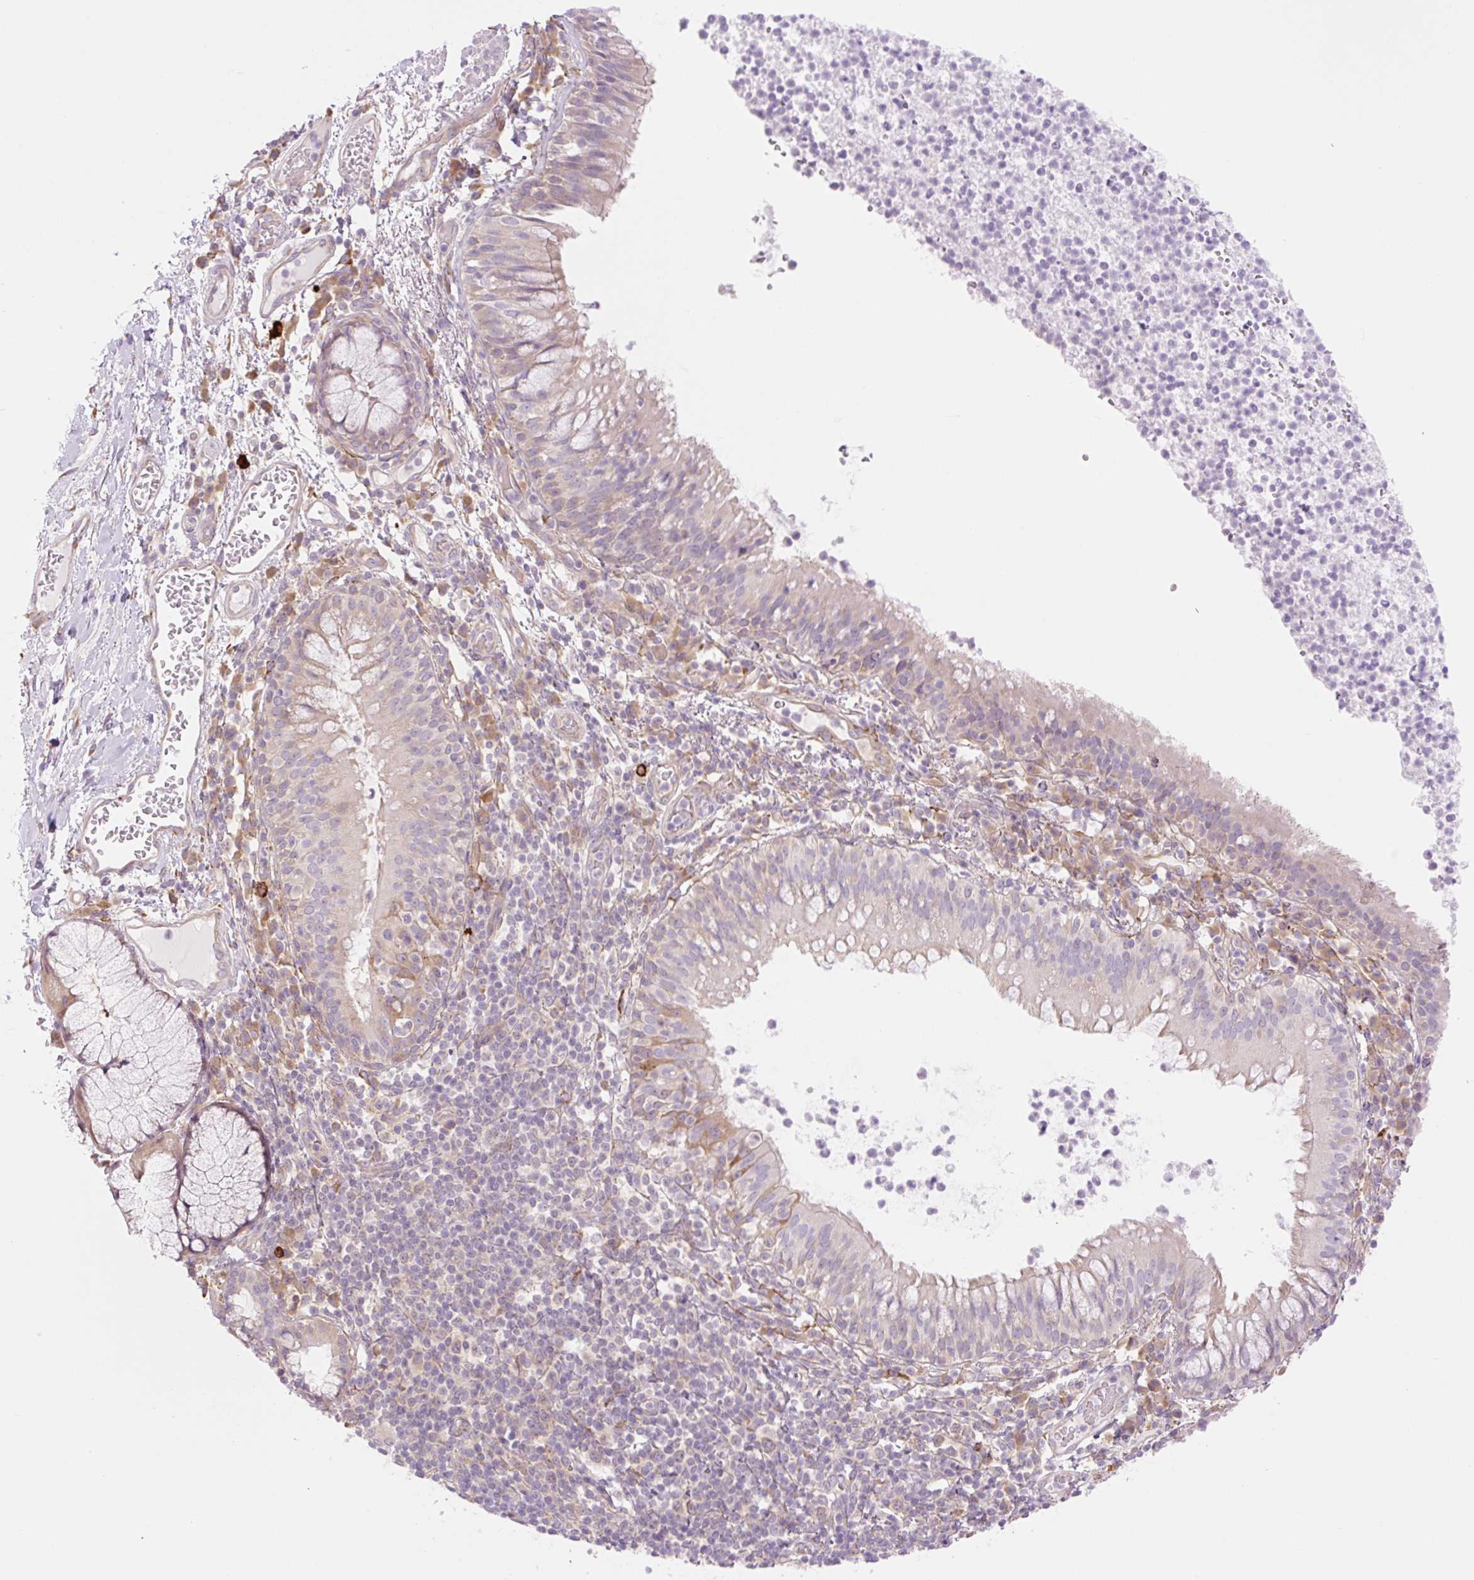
{"staining": {"intensity": "weak", "quantity": "<25%", "location": "cytoplasmic/membranous"}, "tissue": "bronchus", "cell_type": "Respiratory epithelial cells", "image_type": "normal", "snomed": [{"axis": "morphology", "description": "Normal tissue, NOS"}, {"axis": "topography", "description": "Cartilage tissue"}, {"axis": "topography", "description": "Bronchus"}], "caption": "The IHC micrograph has no significant expression in respiratory epithelial cells of bronchus.", "gene": "COL5A1", "patient": {"sex": "male", "age": 56}}